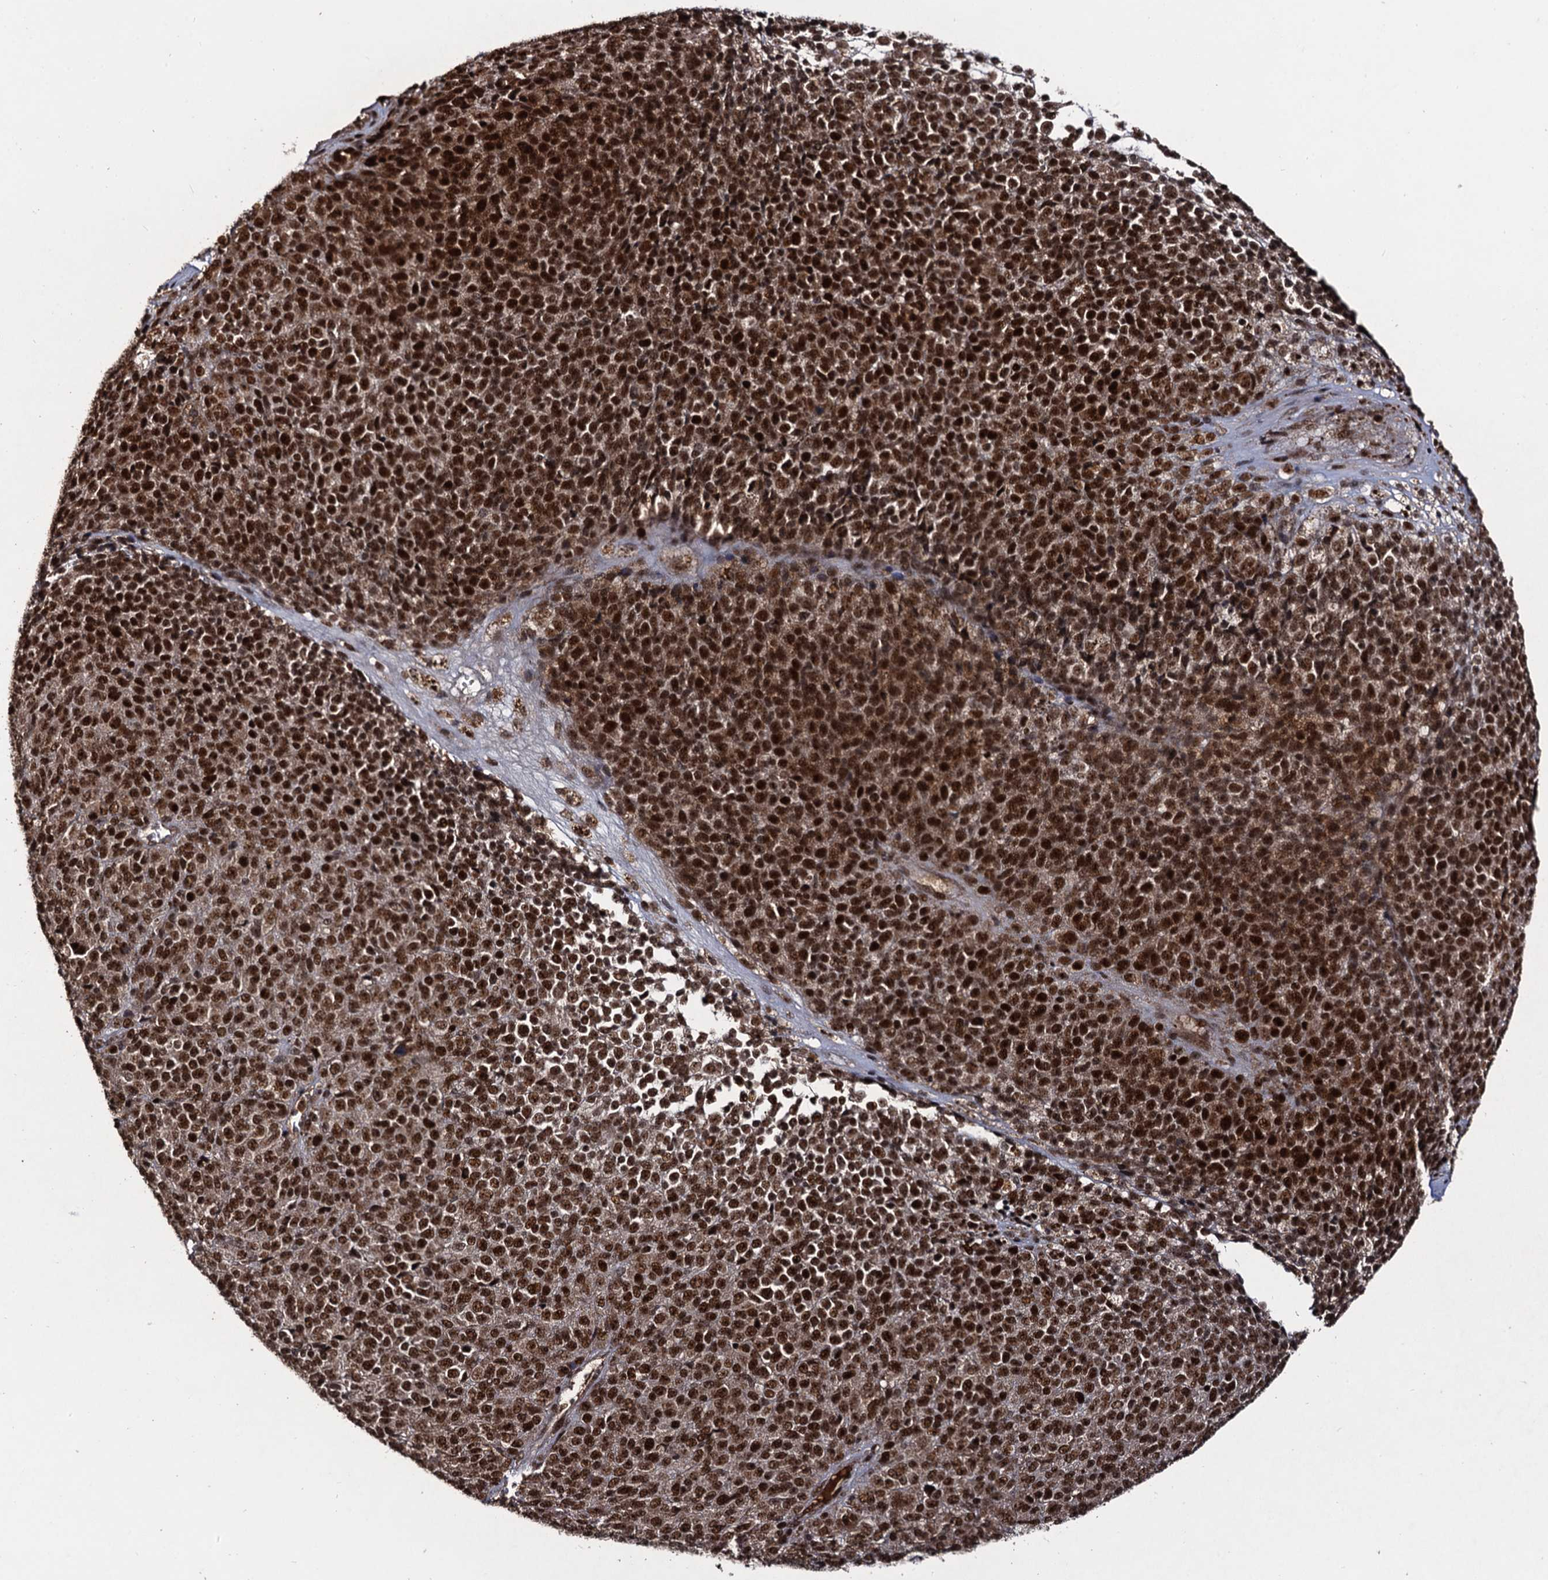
{"staining": {"intensity": "strong", "quantity": ">75%", "location": "nuclear"}, "tissue": "melanoma", "cell_type": "Tumor cells", "image_type": "cancer", "snomed": [{"axis": "morphology", "description": "Malignant melanoma, Metastatic site"}, {"axis": "topography", "description": "Brain"}], "caption": "This photomicrograph reveals immunohistochemistry (IHC) staining of malignant melanoma (metastatic site), with high strong nuclear positivity in about >75% of tumor cells.", "gene": "SFSWAP", "patient": {"sex": "female", "age": 56}}